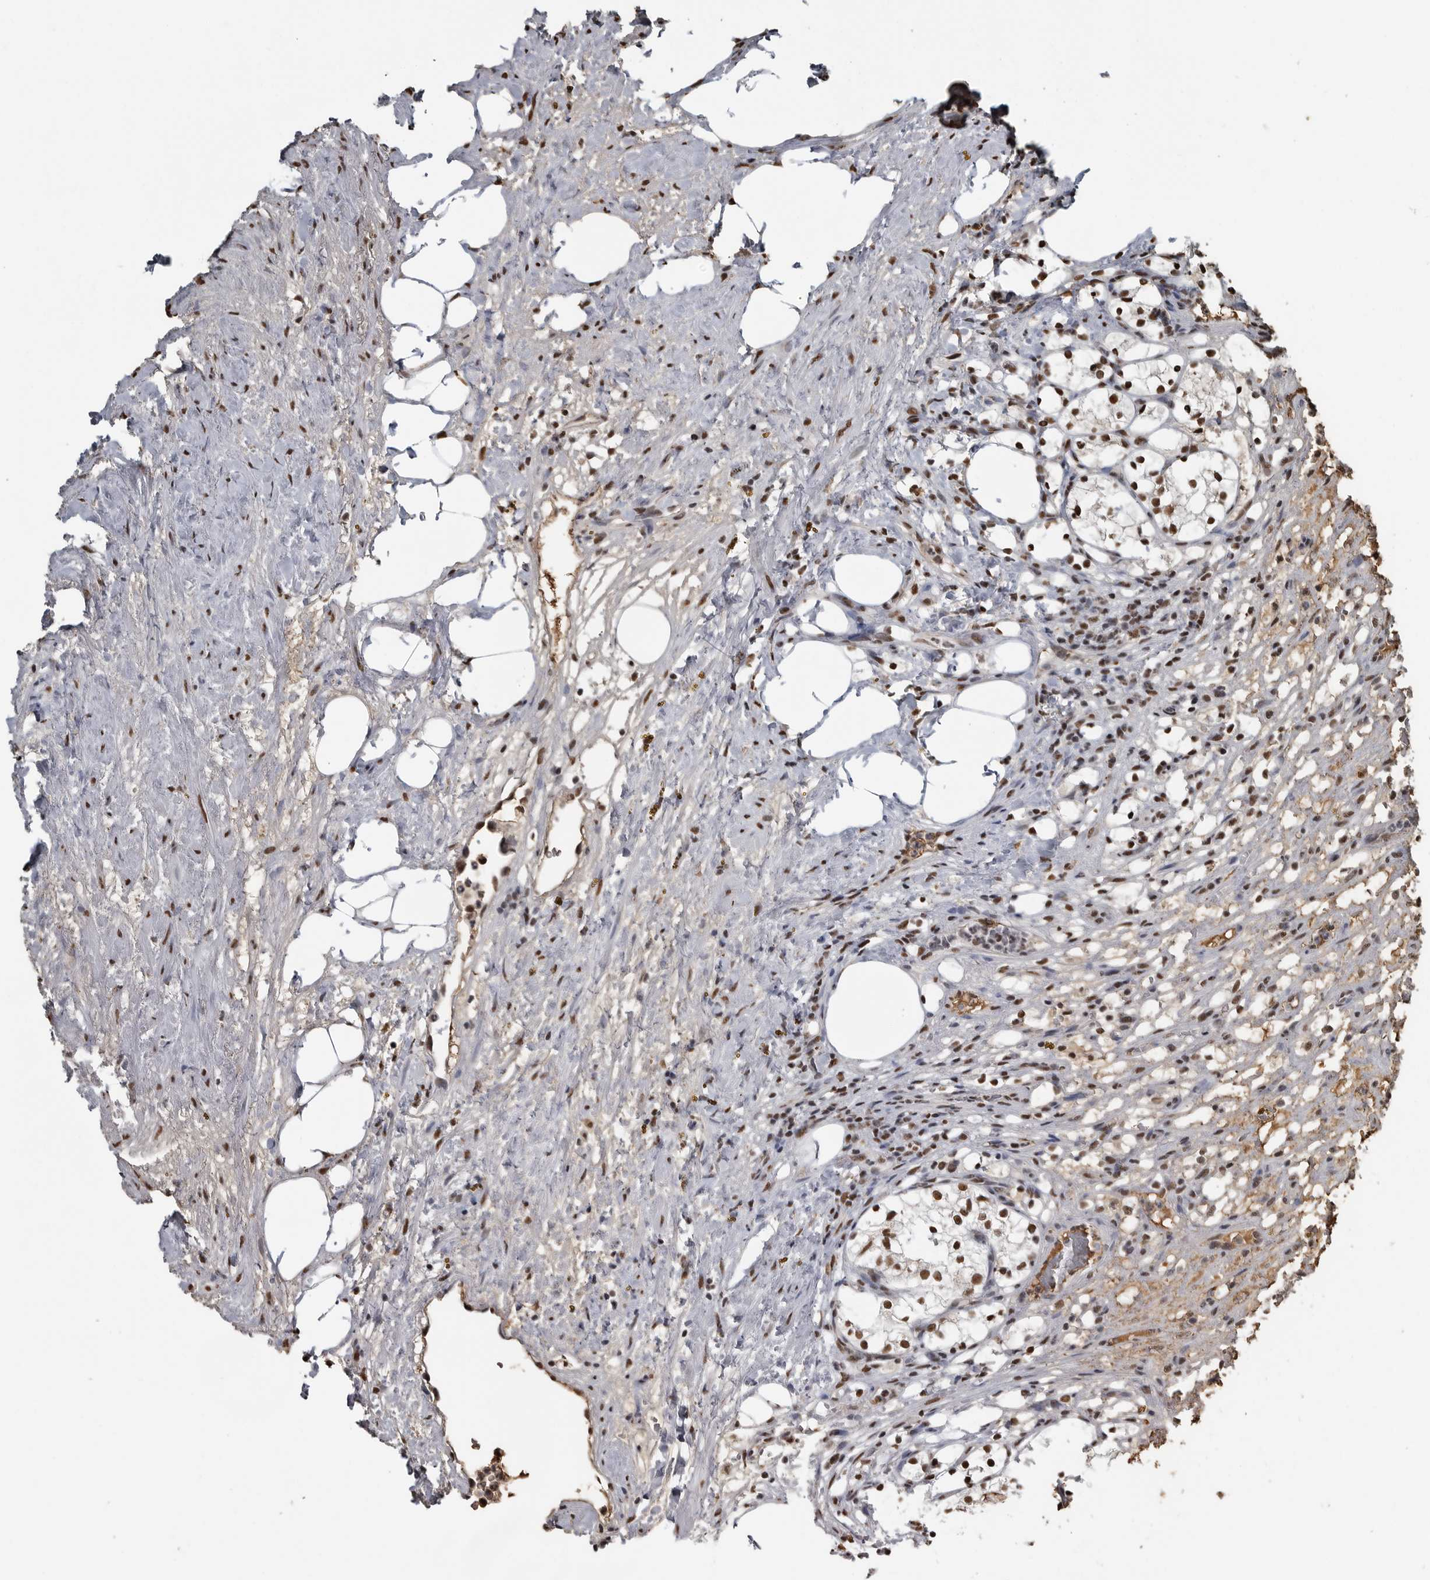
{"staining": {"intensity": "strong", "quantity": ">75%", "location": "nuclear"}, "tissue": "renal cancer", "cell_type": "Tumor cells", "image_type": "cancer", "snomed": [{"axis": "morphology", "description": "Adenocarcinoma, NOS"}, {"axis": "topography", "description": "Kidney"}], "caption": "The image reveals staining of renal cancer, revealing strong nuclear protein positivity (brown color) within tumor cells.", "gene": "TGS1", "patient": {"sex": "female", "age": 69}}